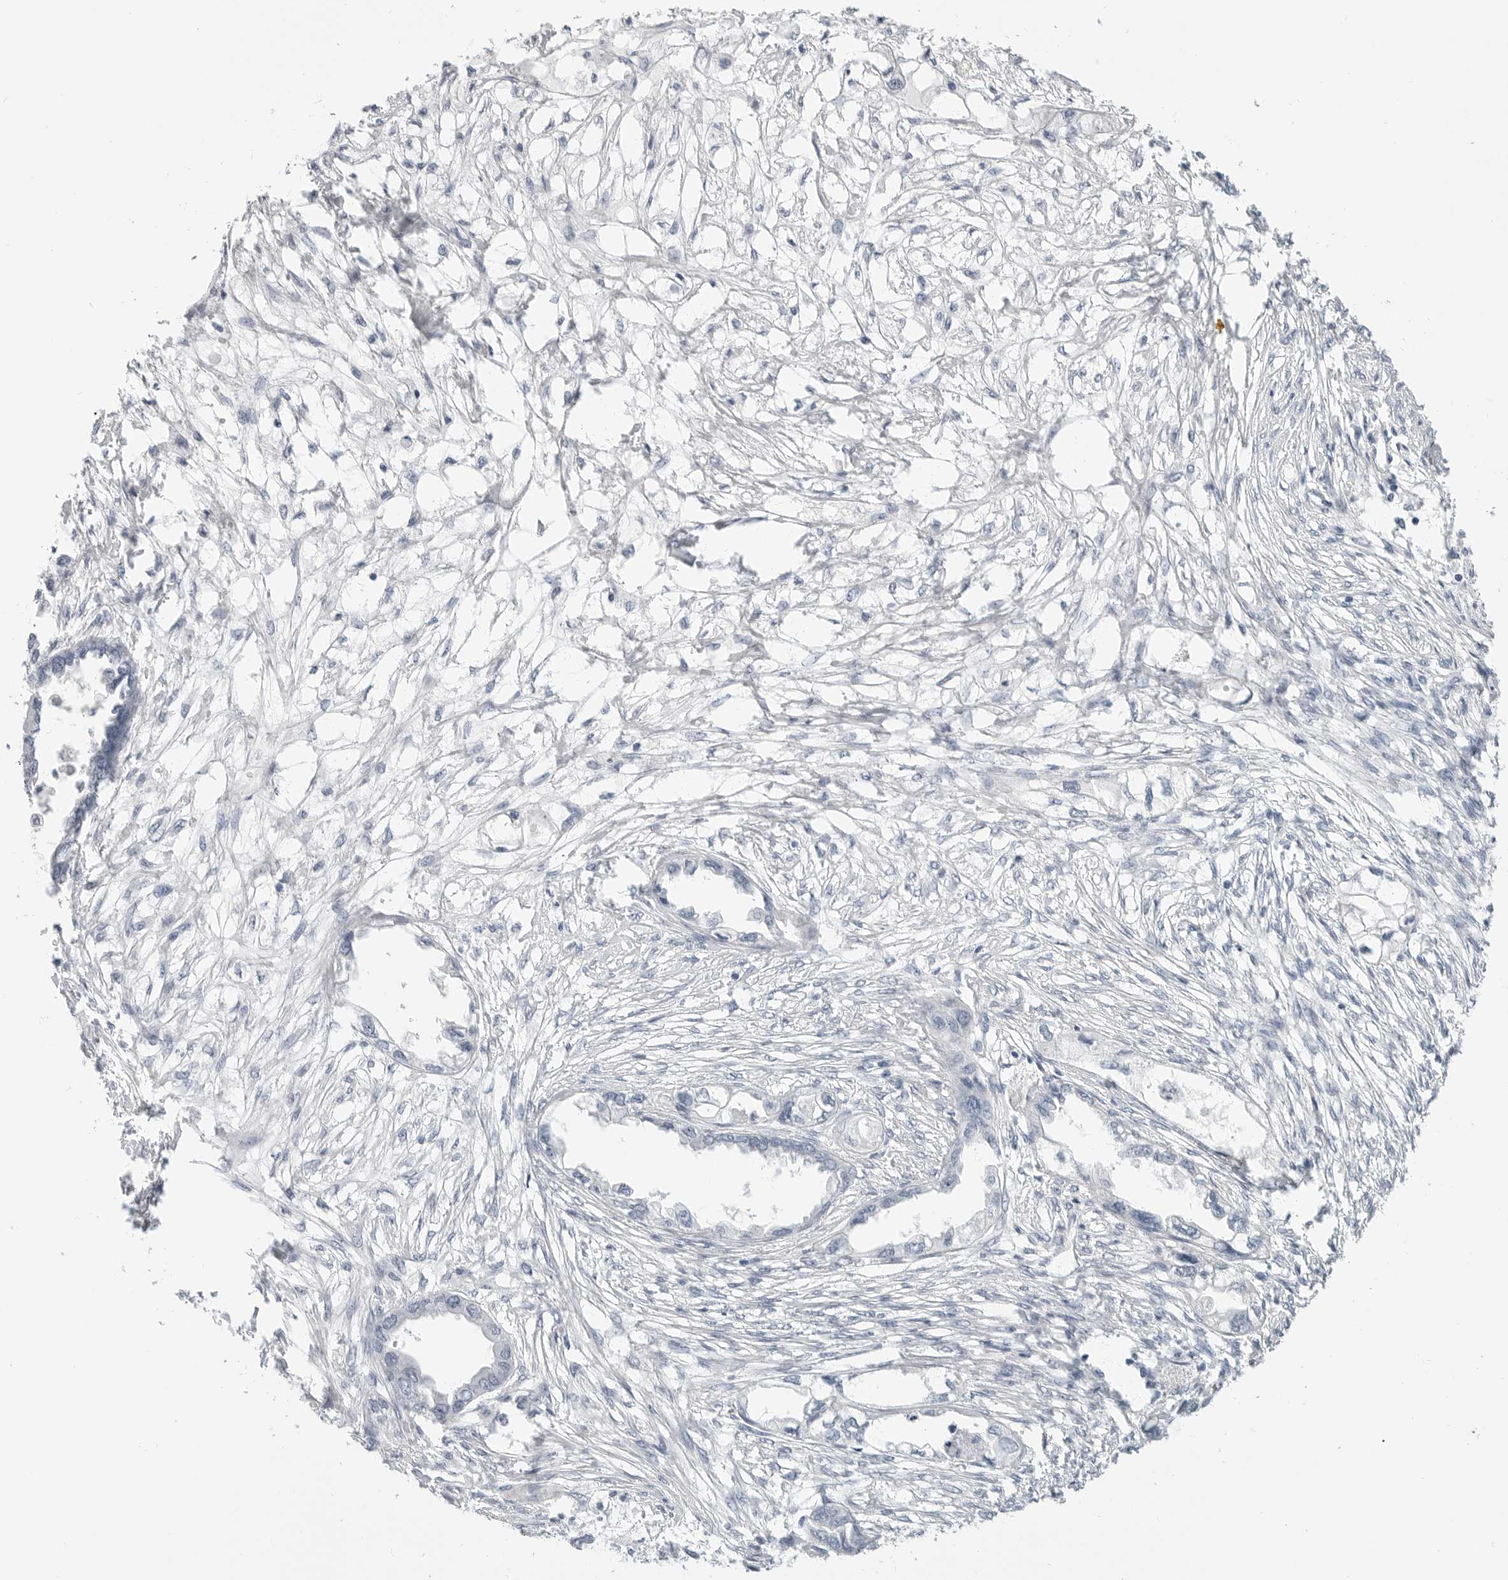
{"staining": {"intensity": "negative", "quantity": "none", "location": "none"}, "tissue": "endometrial cancer", "cell_type": "Tumor cells", "image_type": "cancer", "snomed": [{"axis": "morphology", "description": "Adenocarcinoma, NOS"}, {"axis": "morphology", "description": "Adenocarcinoma, metastatic, NOS"}, {"axis": "topography", "description": "Adipose tissue"}, {"axis": "topography", "description": "Endometrium"}], "caption": "This is a histopathology image of immunohistochemistry (IHC) staining of endometrial cancer, which shows no positivity in tumor cells.", "gene": "PLN", "patient": {"sex": "female", "age": 67}}